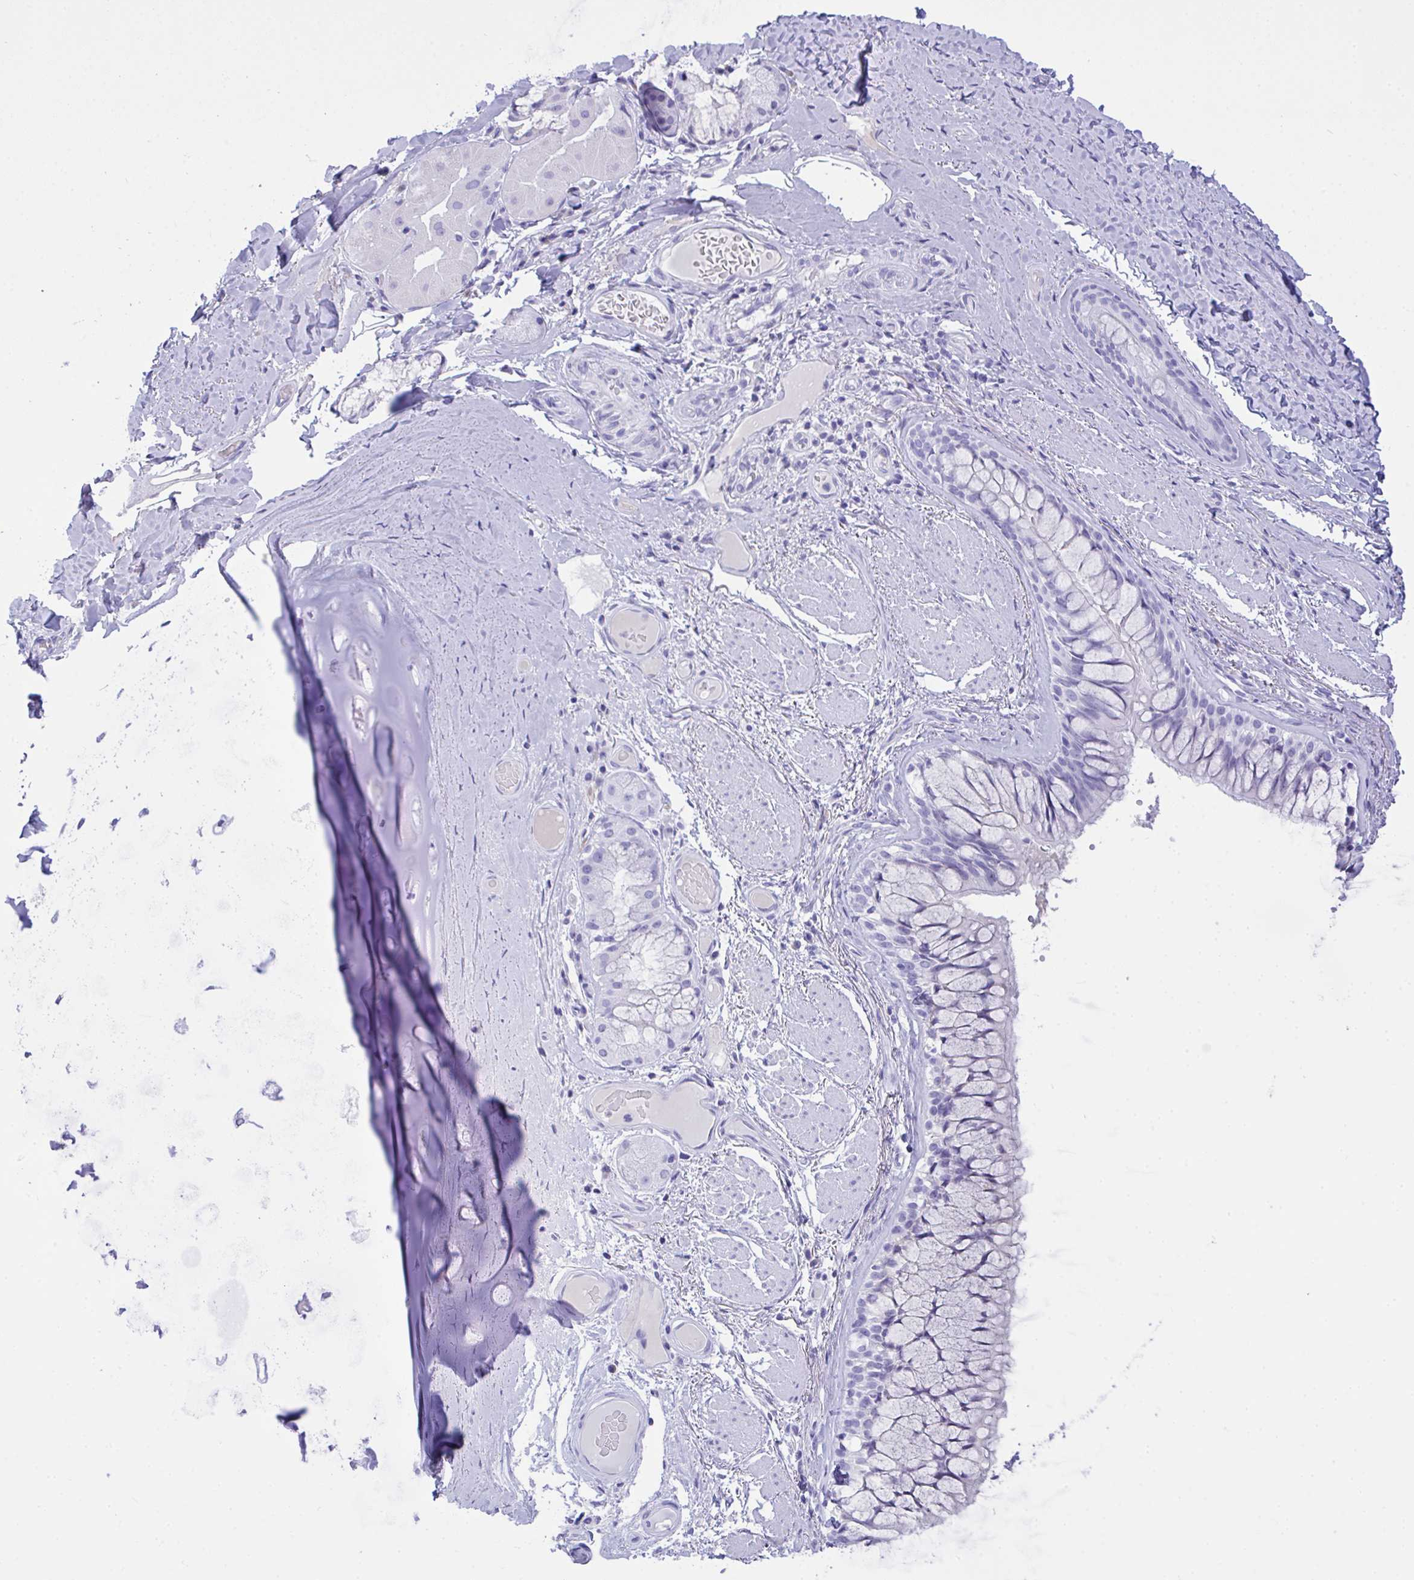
{"staining": {"intensity": "negative", "quantity": "none", "location": "none"}, "tissue": "adipose tissue", "cell_type": "Adipocytes", "image_type": "normal", "snomed": [{"axis": "morphology", "description": "Normal tissue, NOS"}, {"axis": "topography", "description": "Cartilage tissue"}, {"axis": "topography", "description": "Bronchus"}], "caption": "Immunohistochemistry photomicrograph of unremarkable human adipose tissue stained for a protein (brown), which demonstrates no staining in adipocytes. (Immunohistochemistry, brightfield microscopy, high magnification).", "gene": "AKR1D1", "patient": {"sex": "male", "age": 64}}